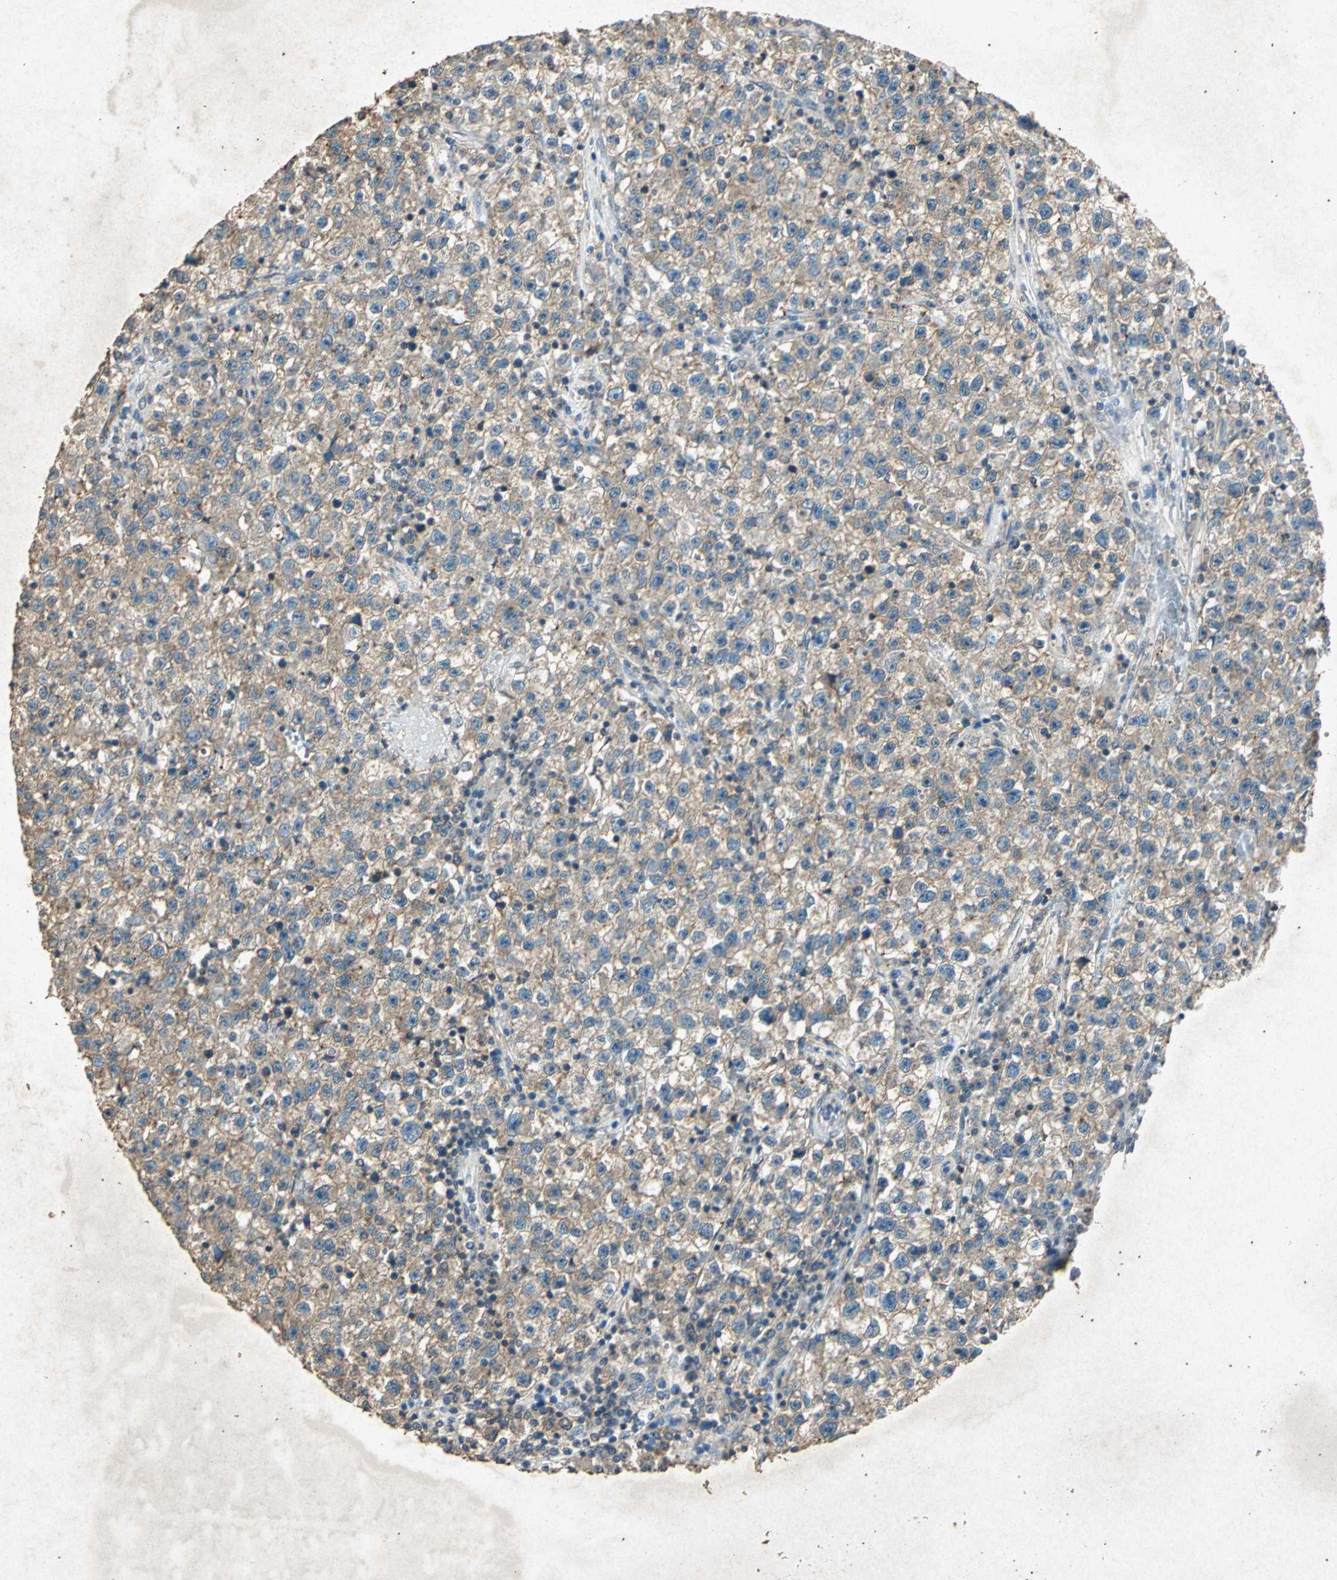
{"staining": {"intensity": "weak", "quantity": ">75%", "location": "cytoplasmic/membranous"}, "tissue": "testis cancer", "cell_type": "Tumor cells", "image_type": "cancer", "snomed": [{"axis": "morphology", "description": "Seminoma, NOS"}, {"axis": "topography", "description": "Testis"}], "caption": "Immunohistochemical staining of testis cancer shows weak cytoplasmic/membranous protein staining in approximately >75% of tumor cells.", "gene": "PSEN1", "patient": {"sex": "male", "age": 22}}